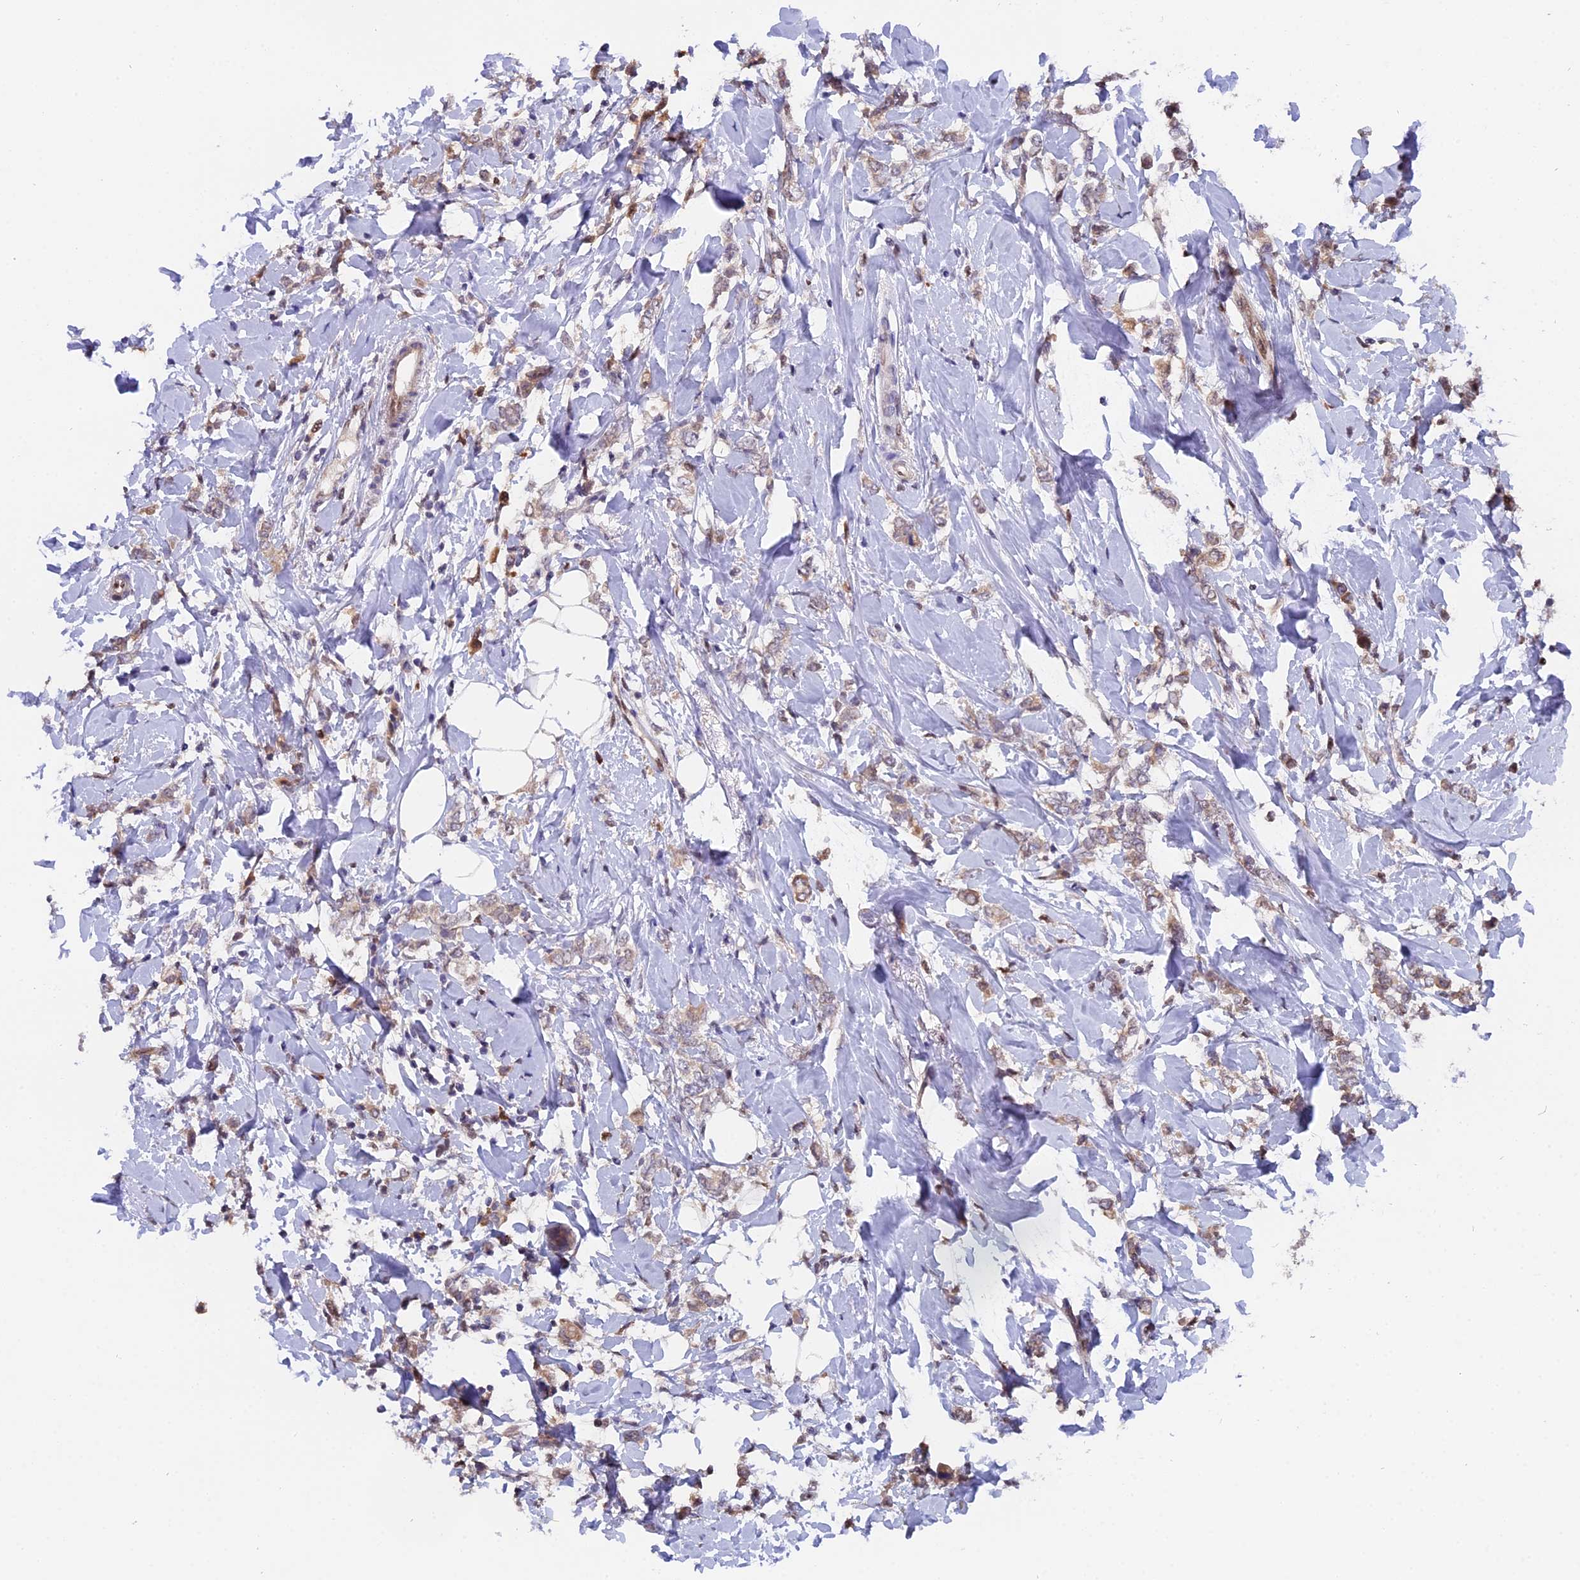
{"staining": {"intensity": "weak", "quantity": "25%-75%", "location": "cytoplasmic/membranous"}, "tissue": "breast cancer", "cell_type": "Tumor cells", "image_type": "cancer", "snomed": [{"axis": "morphology", "description": "Normal tissue, NOS"}, {"axis": "morphology", "description": "Lobular carcinoma"}, {"axis": "topography", "description": "Breast"}], "caption": "Immunohistochemistry (IHC) image of neoplastic tissue: breast cancer (lobular carcinoma) stained using IHC exhibits low levels of weak protein expression localized specifically in the cytoplasmic/membranous of tumor cells, appearing as a cytoplasmic/membranous brown color.", "gene": "FAM118B", "patient": {"sex": "female", "age": 47}}